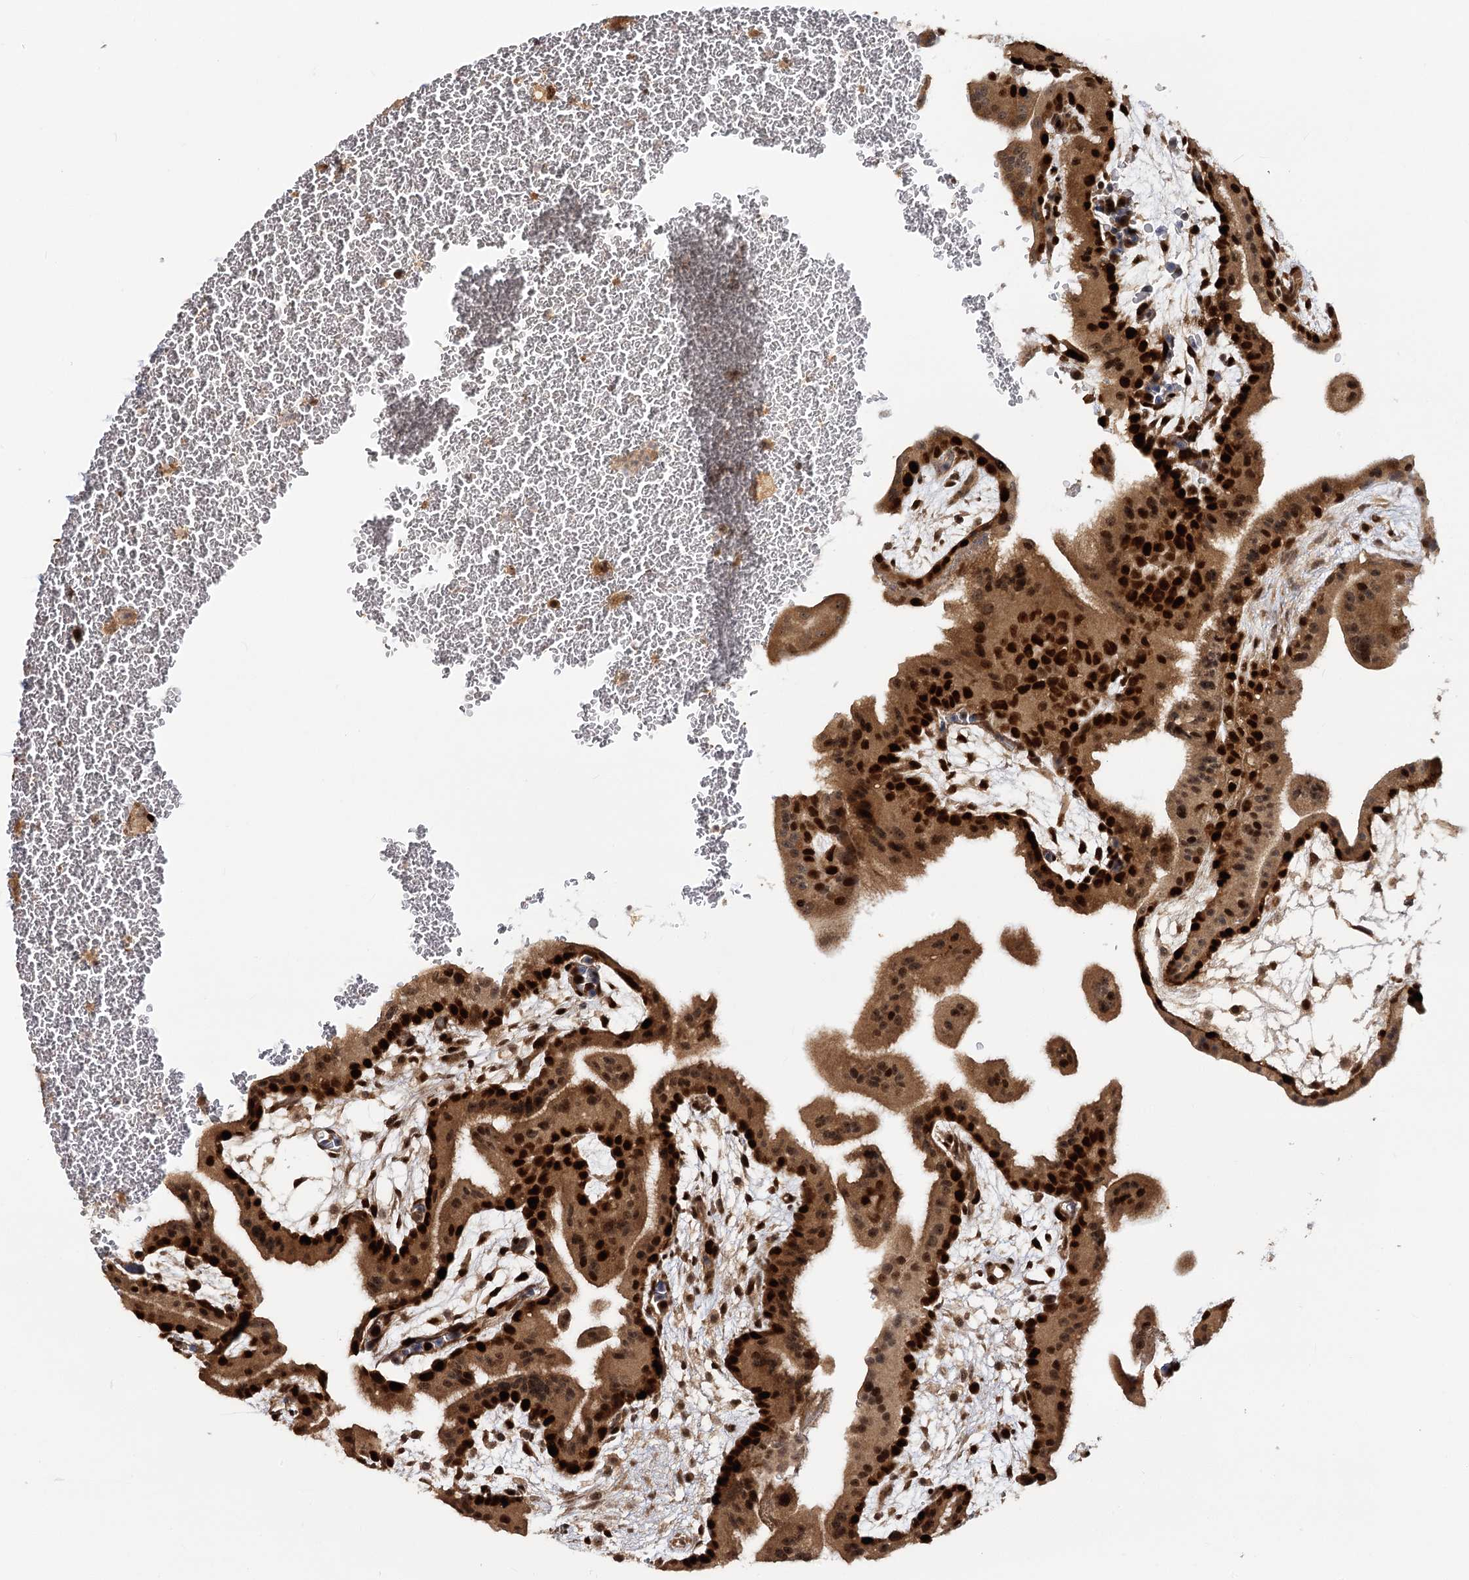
{"staining": {"intensity": "moderate", "quantity": ">75%", "location": "cytoplasmic/membranous,nuclear"}, "tissue": "placenta", "cell_type": "Decidual cells", "image_type": "normal", "snomed": [{"axis": "morphology", "description": "Normal tissue, NOS"}, {"axis": "topography", "description": "Placenta"}], "caption": "A histopathology image showing moderate cytoplasmic/membranous,nuclear staining in about >75% of decidual cells in normal placenta, as visualized by brown immunohistochemical staining.", "gene": "PIK3C2A", "patient": {"sex": "female", "age": 35}}